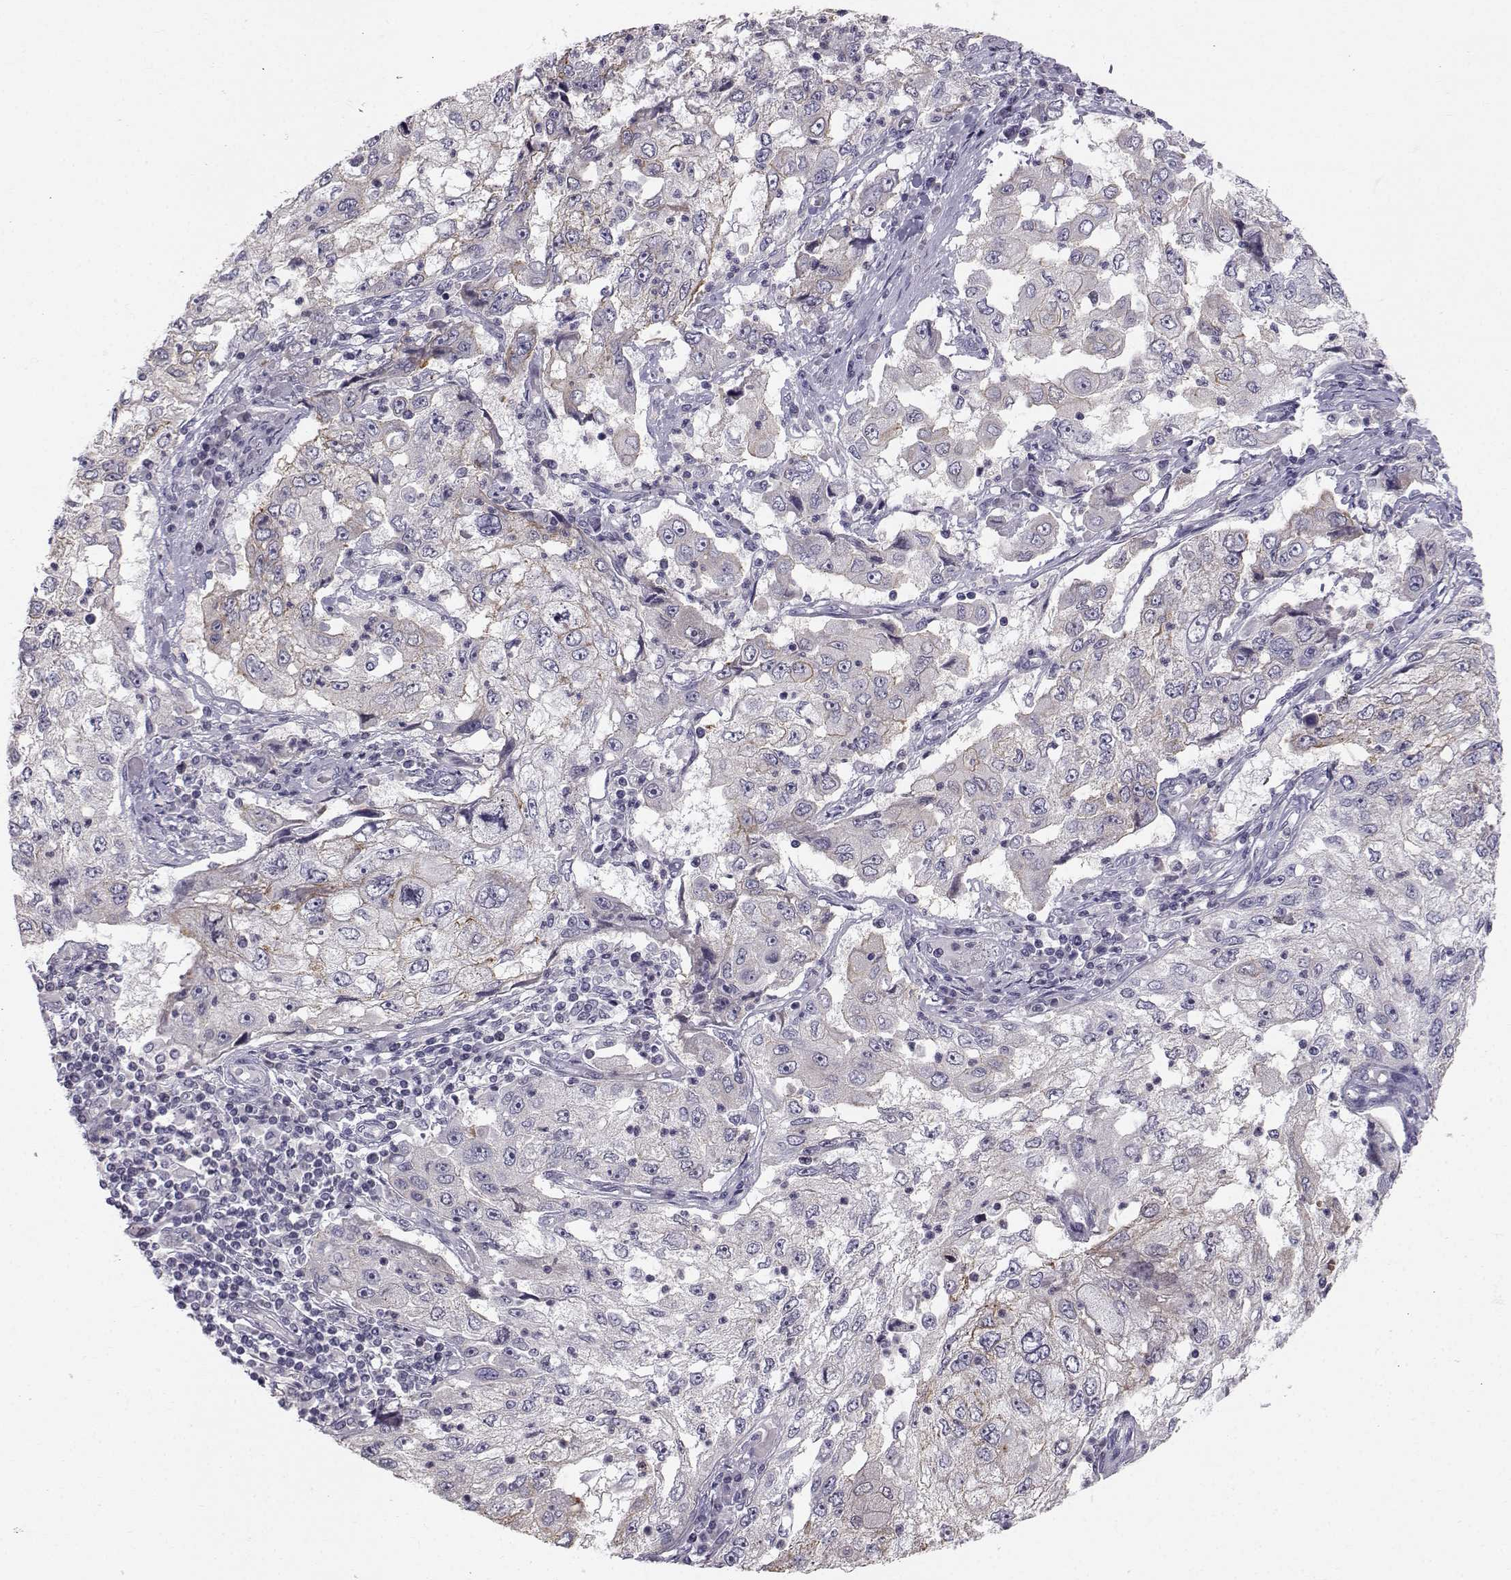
{"staining": {"intensity": "weak", "quantity": "<25%", "location": "cytoplasmic/membranous"}, "tissue": "cervical cancer", "cell_type": "Tumor cells", "image_type": "cancer", "snomed": [{"axis": "morphology", "description": "Squamous cell carcinoma, NOS"}, {"axis": "topography", "description": "Cervix"}], "caption": "The image exhibits no significant expression in tumor cells of cervical cancer (squamous cell carcinoma). Brightfield microscopy of immunohistochemistry stained with DAB (3,3'-diaminobenzidine) (brown) and hematoxylin (blue), captured at high magnification.", "gene": "ZNF185", "patient": {"sex": "female", "age": 36}}